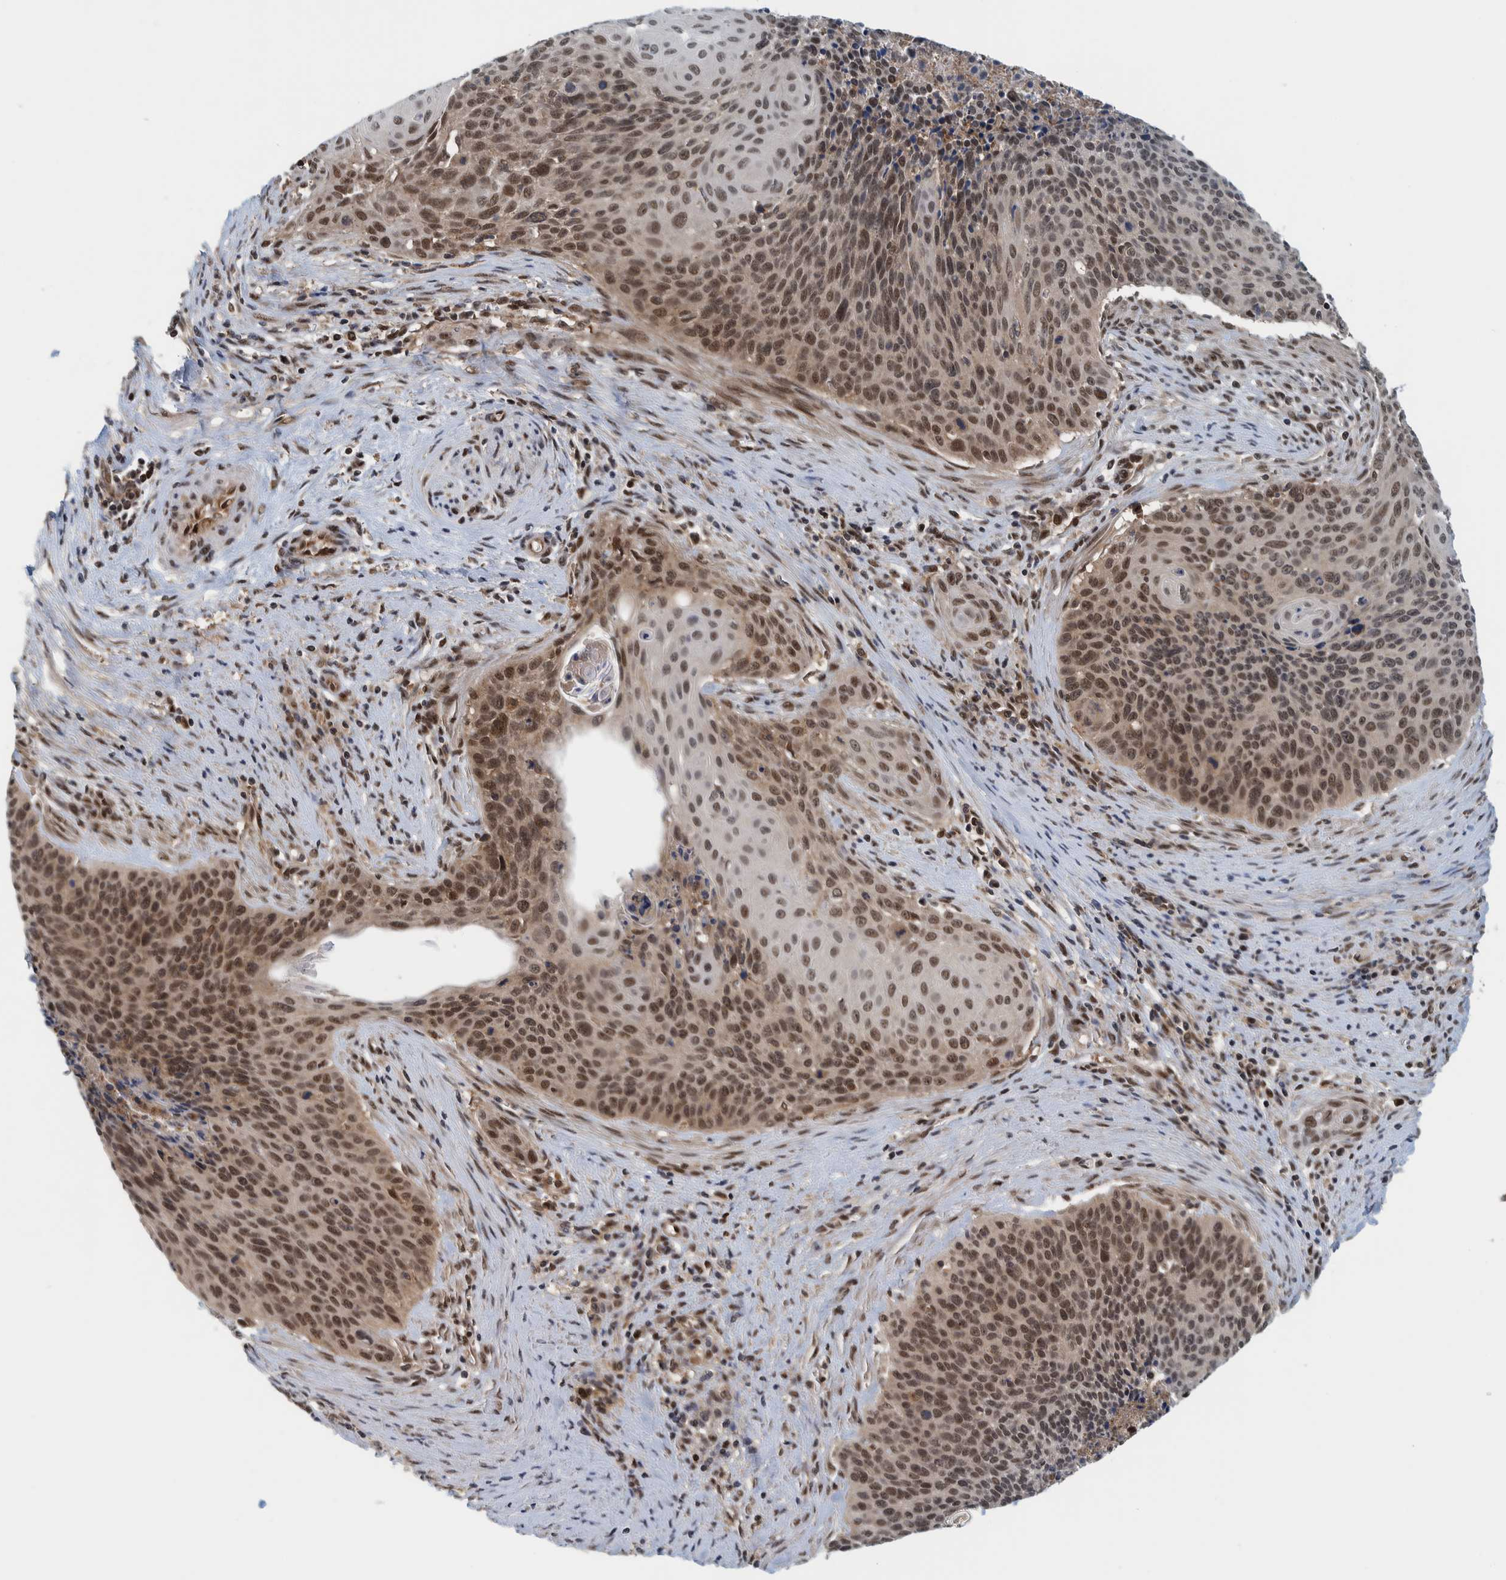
{"staining": {"intensity": "moderate", "quantity": ">75%", "location": "nuclear"}, "tissue": "cervical cancer", "cell_type": "Tumor cells", "image_type": "cancer", "snomed": [{"axis": "morphology", "description": "Squamous cell carcinoma, NOS"}, {"axis": "topography", "description": "Cervix"}], "caption": "Immunohistochemistry (IHC) of cervical cancer shows medium levels of moderate nuclear positivity in approximately >75% of tumor cells. The staining was performed using DAB (3,3'-diaminobenzidine) to visualize the protein expression in brown, while the nuclei were stained in blue with hematoxylin (Magnification: 20x).", "gene": "COPS3", "patient": {"sex": "female", "age": 55}}